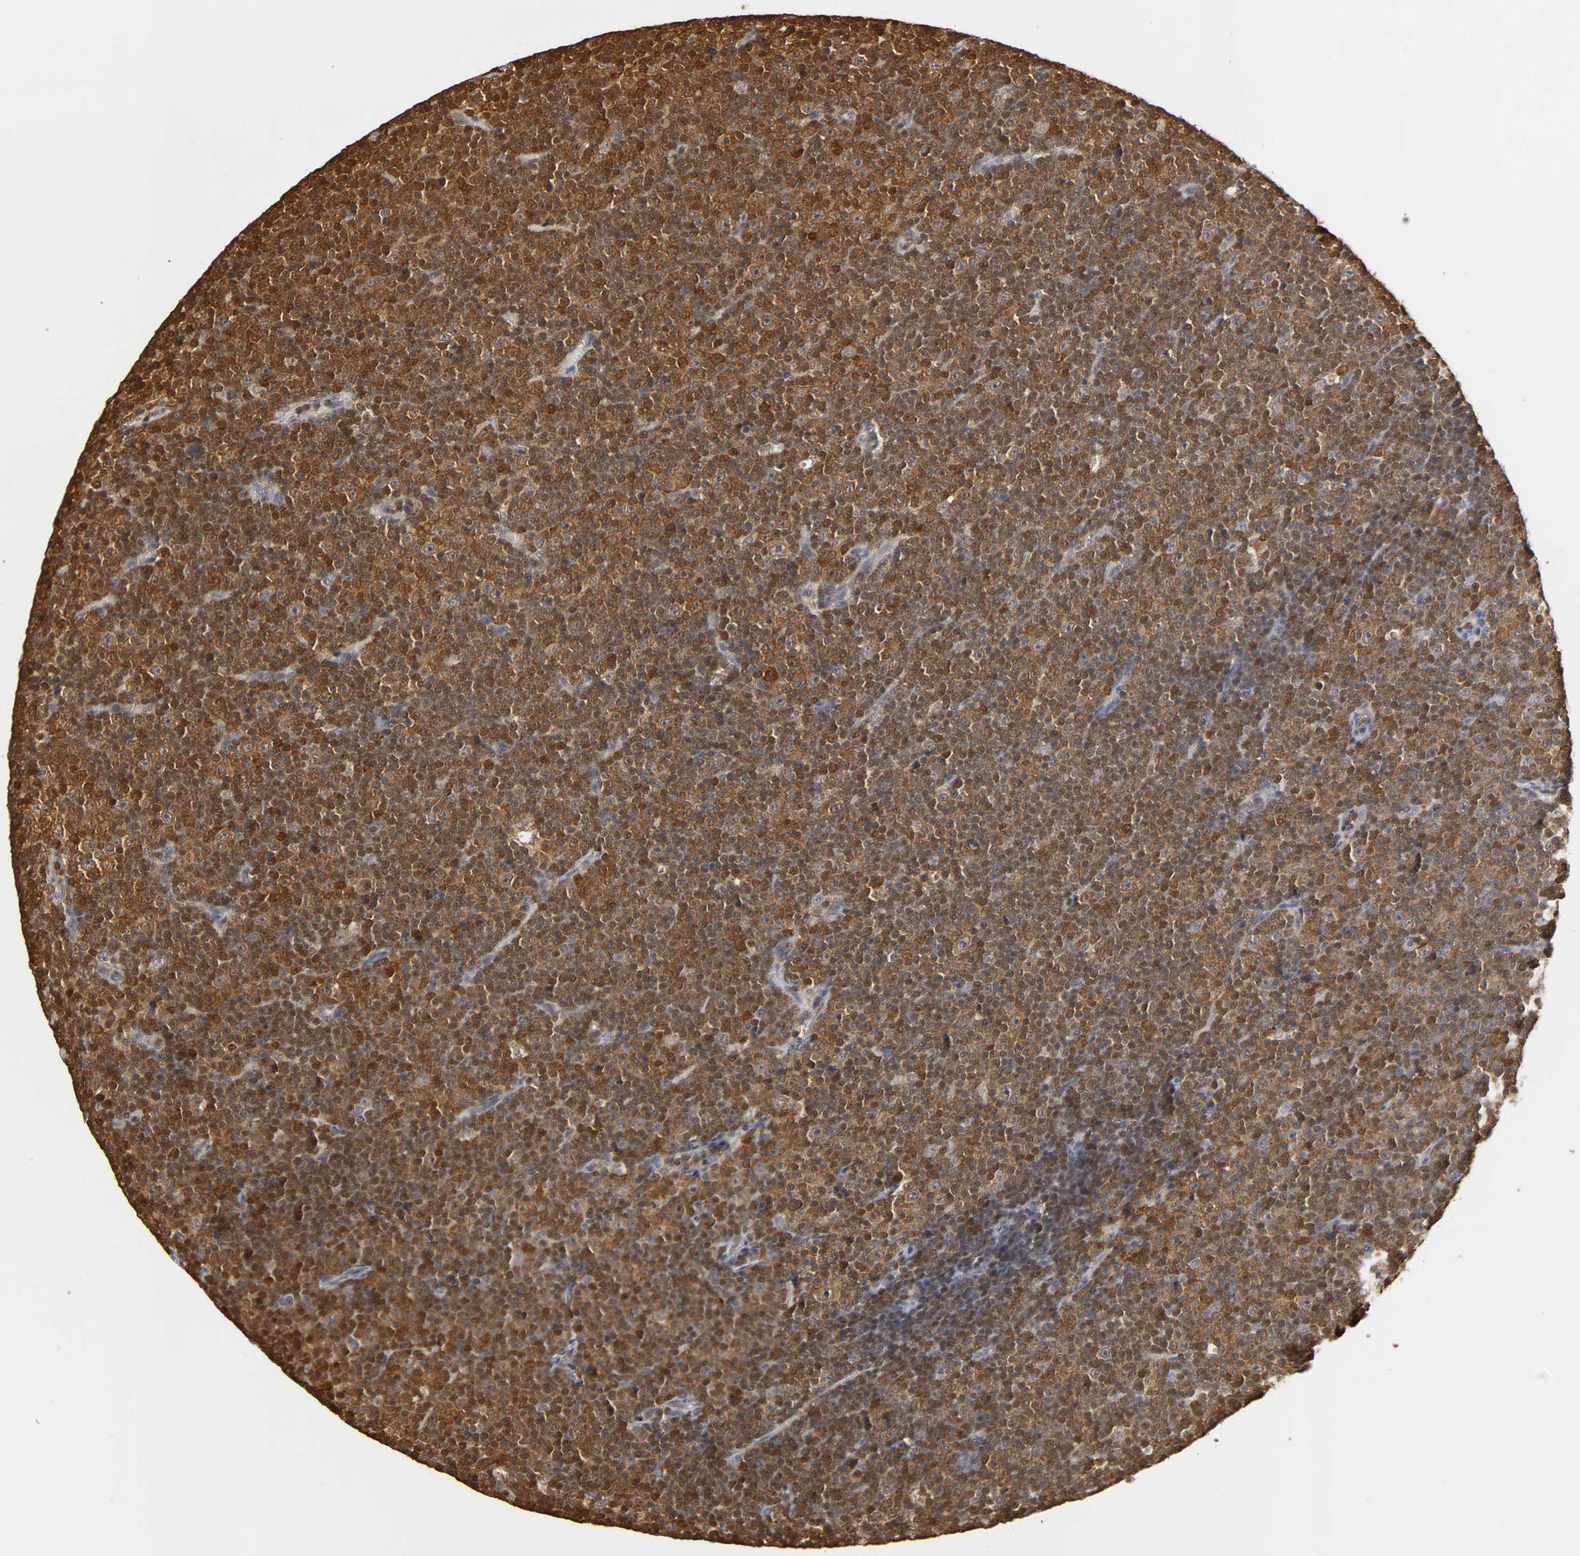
{"staining": {"intensity": "strong", "quantity": ">75%", "location": "cytoplasmic/membranous,nuclear"}, "tissue": "lymphoma", "cell_type": "Tumor cells", "image_type": "cancer", "snomed": [{"axis": "morphology", "description": "Malignant lymphoma, non-Hodgkin's type, Low grade"}, {"axis": "topography", "description": "Lymph node"}], "caption": "Strong cytoplasmic/membranous and nuclear expression for a protein is seen in about >75% of tumor cells of malignant lymphoma, non-Hodgkin's type (low-grade) using immunohistochemistry (IHC).", "gene": "ANXA11", "patient": {"sex": "female", "age": 67}}